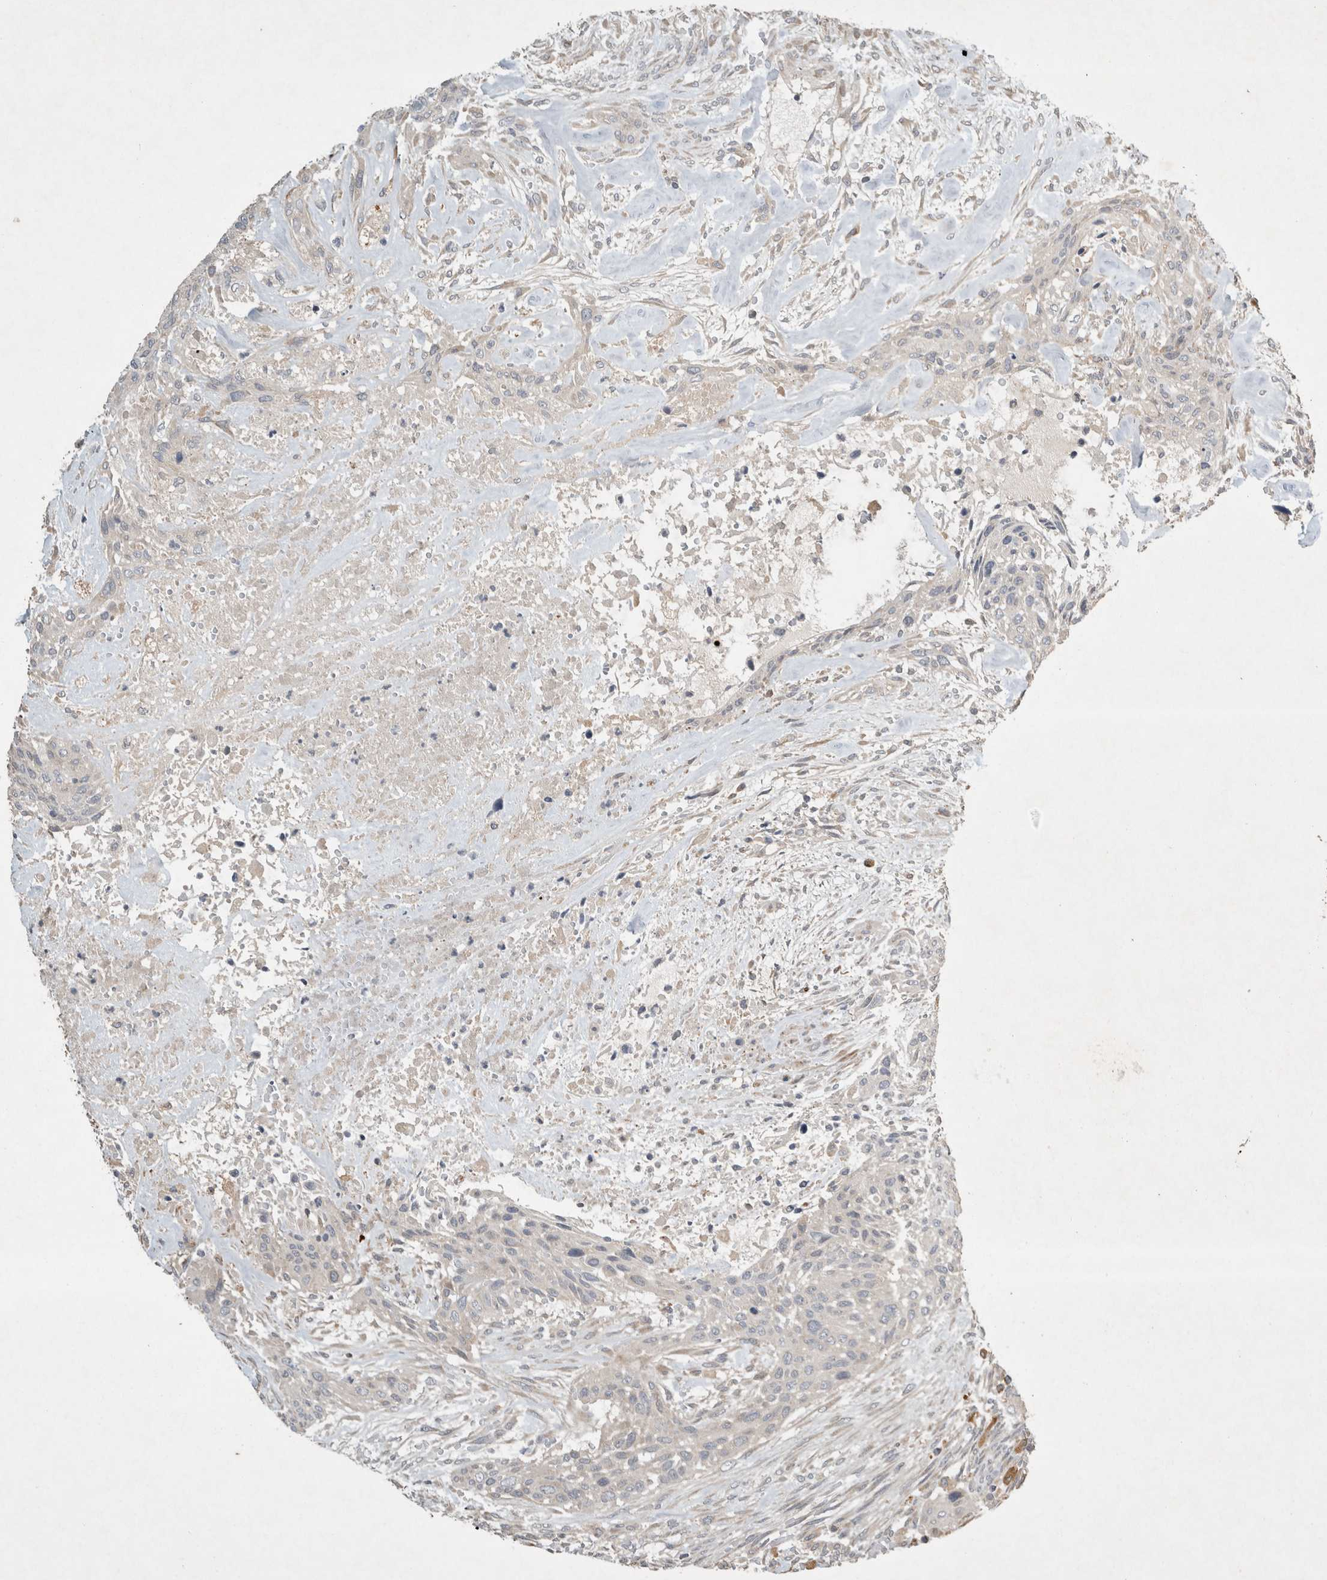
{"staining": {"intensity": "negative", "quantity": "none", "location": "none"}, "tissue": "urothelial cancer", "cell_type": "Tumor cells", "image_type": "cancer", "snomed": [{"axis": "morphology", "description": "Urothelial carcinoma, High grade"}, {"axis": "topography", "description": "Urinary bladder"}], "caption": "This is an IHC micrograph of urothelial cancer. There is no positivity in tumor cells.", "gene": "SERAC1", "patient": {"sex": "male", "age": 35}}